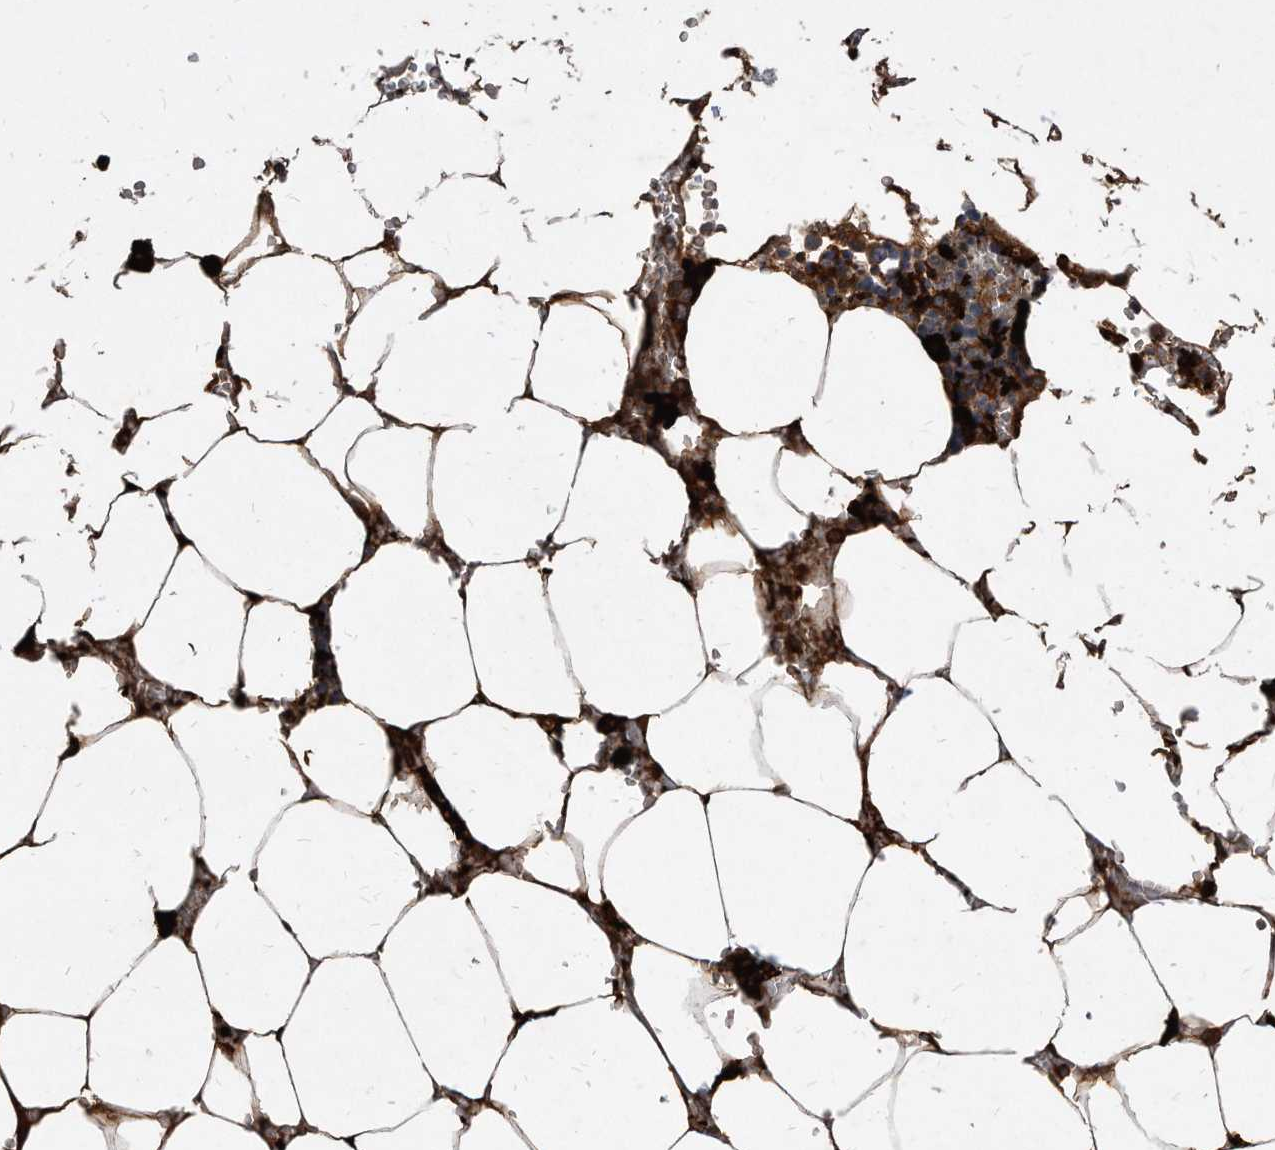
{"staining": {"intensity": "strong", "quantity": "<25%", "location": "cytoplasmic/membranous"}, "tissue": "bone marrow", "cell_type": "Hematopoietic cells", "image_type": "normal", "snomed": [{"axis": "morphology", "description": "Normal tissue, NOS"}, {"axis": "topography", "description": "Bone marrow"}], "caption": "An immunohistochemistry (IHC) micrograph of unremarkable tissue is shown. Protein staining in brown labels strong cytoplasmic/membranous positivity in bone marrow within hematopoietic cells. (DAB (3,3'-diaminobenzidine) IHC, brown staining for protein, blue staining for nuclei).", "gene": "SOBP", "patient": {"sex": "male", "age": 70}}